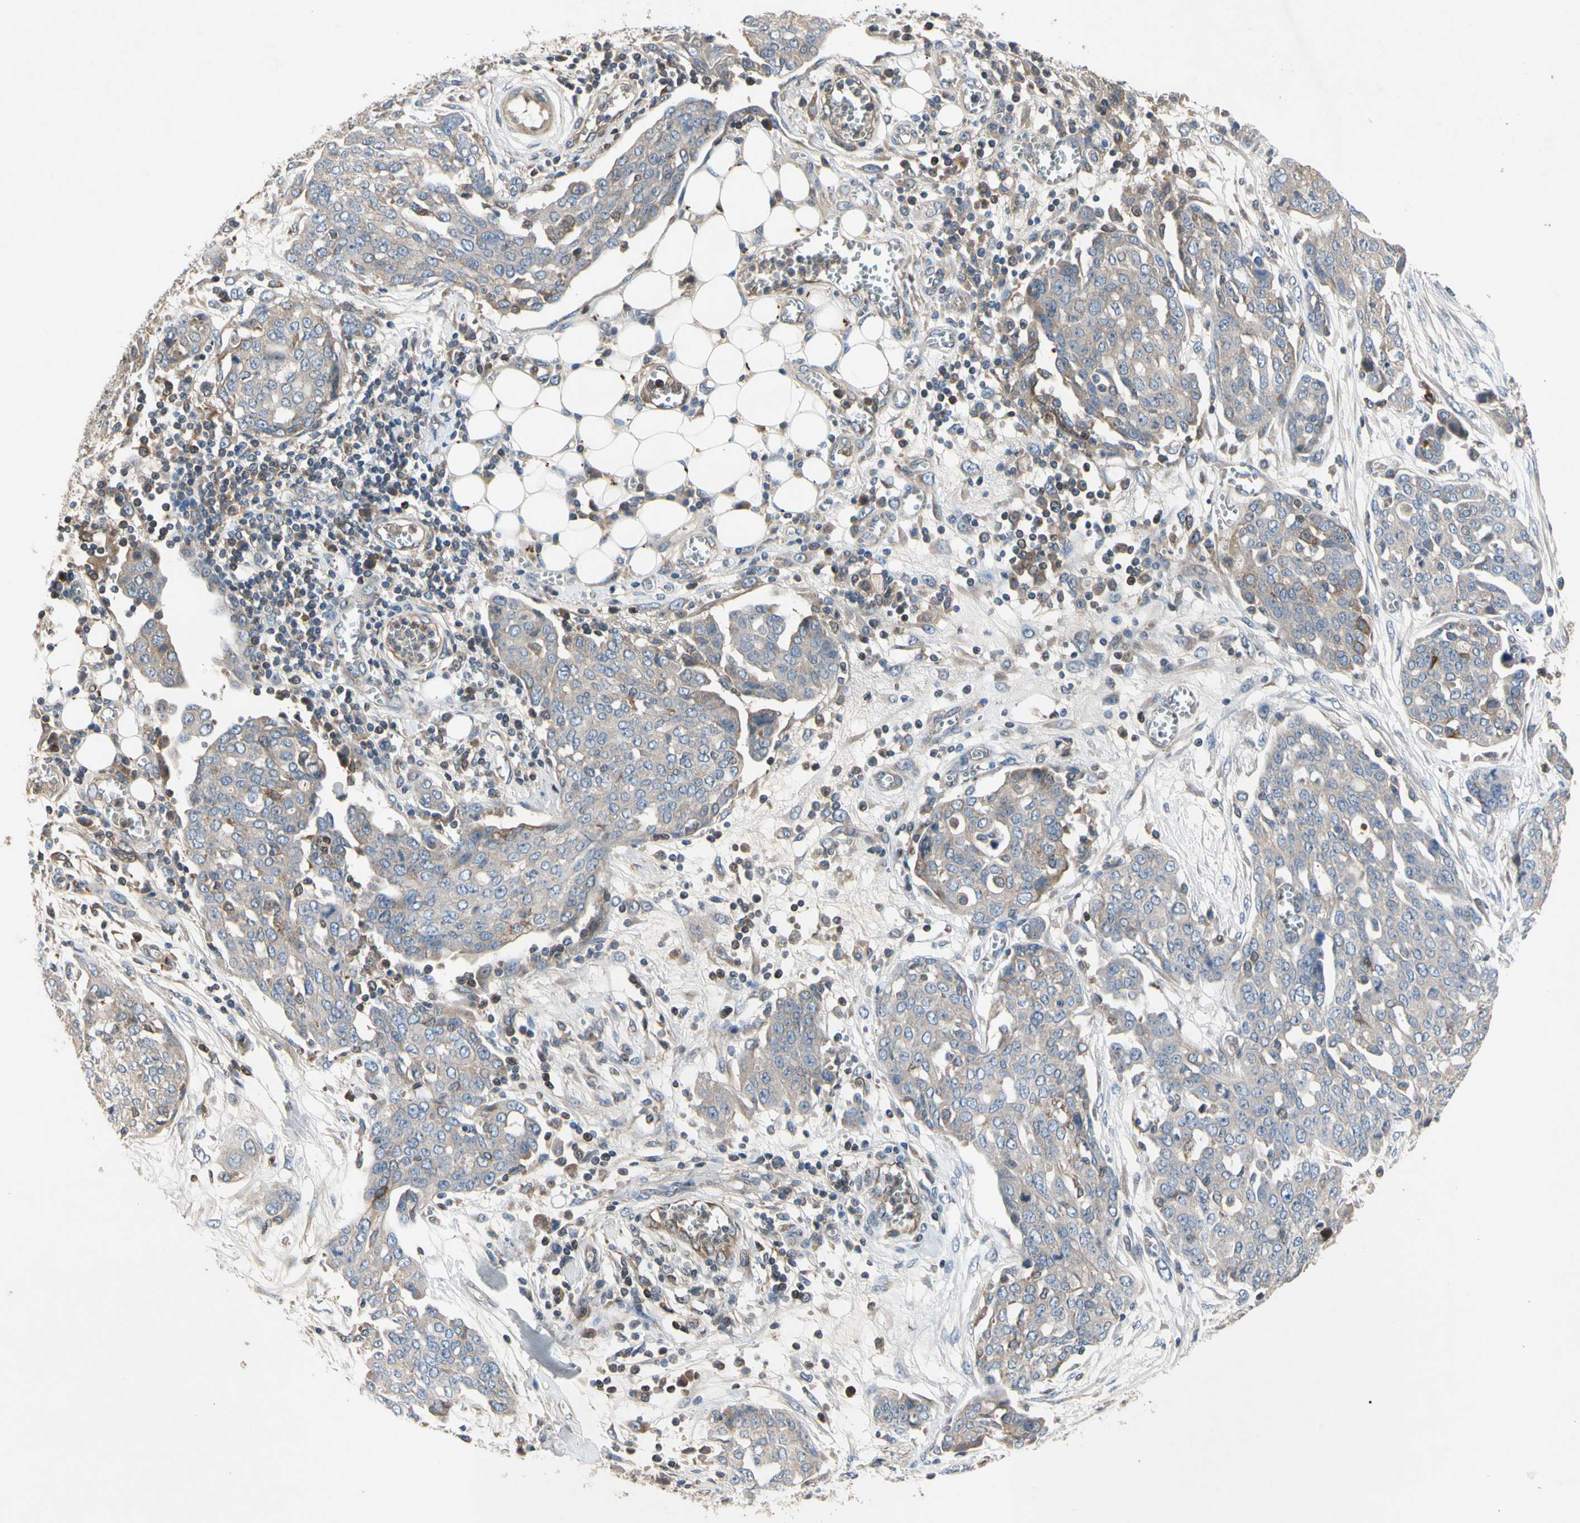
{"staining": {"intensity": "negative", "quantity": "none", "location": "none"}, "tissue": "ovarian cancer", "cell_type": "Tumor cells", "image_type": "cancer", "snomed": [{"axis": "morphology", "description": "Cystadenocarcinoma, serous, NOS"}, {"axis": "topography", "description": "Soft tissue"}, {"axis": "topography", "description": "Ovary"}], "caption": "High magnification brightfield microscopy of serous cystadenocarcinoma (ovarian) stained with DAB (3,3'-diaminobenzidine) (brown) and counterstained with hematoxylin (blue): tumor cells show no significant expression.", "gene": "CRTAC1", "patient": {"sex": "female", "age": 57}}